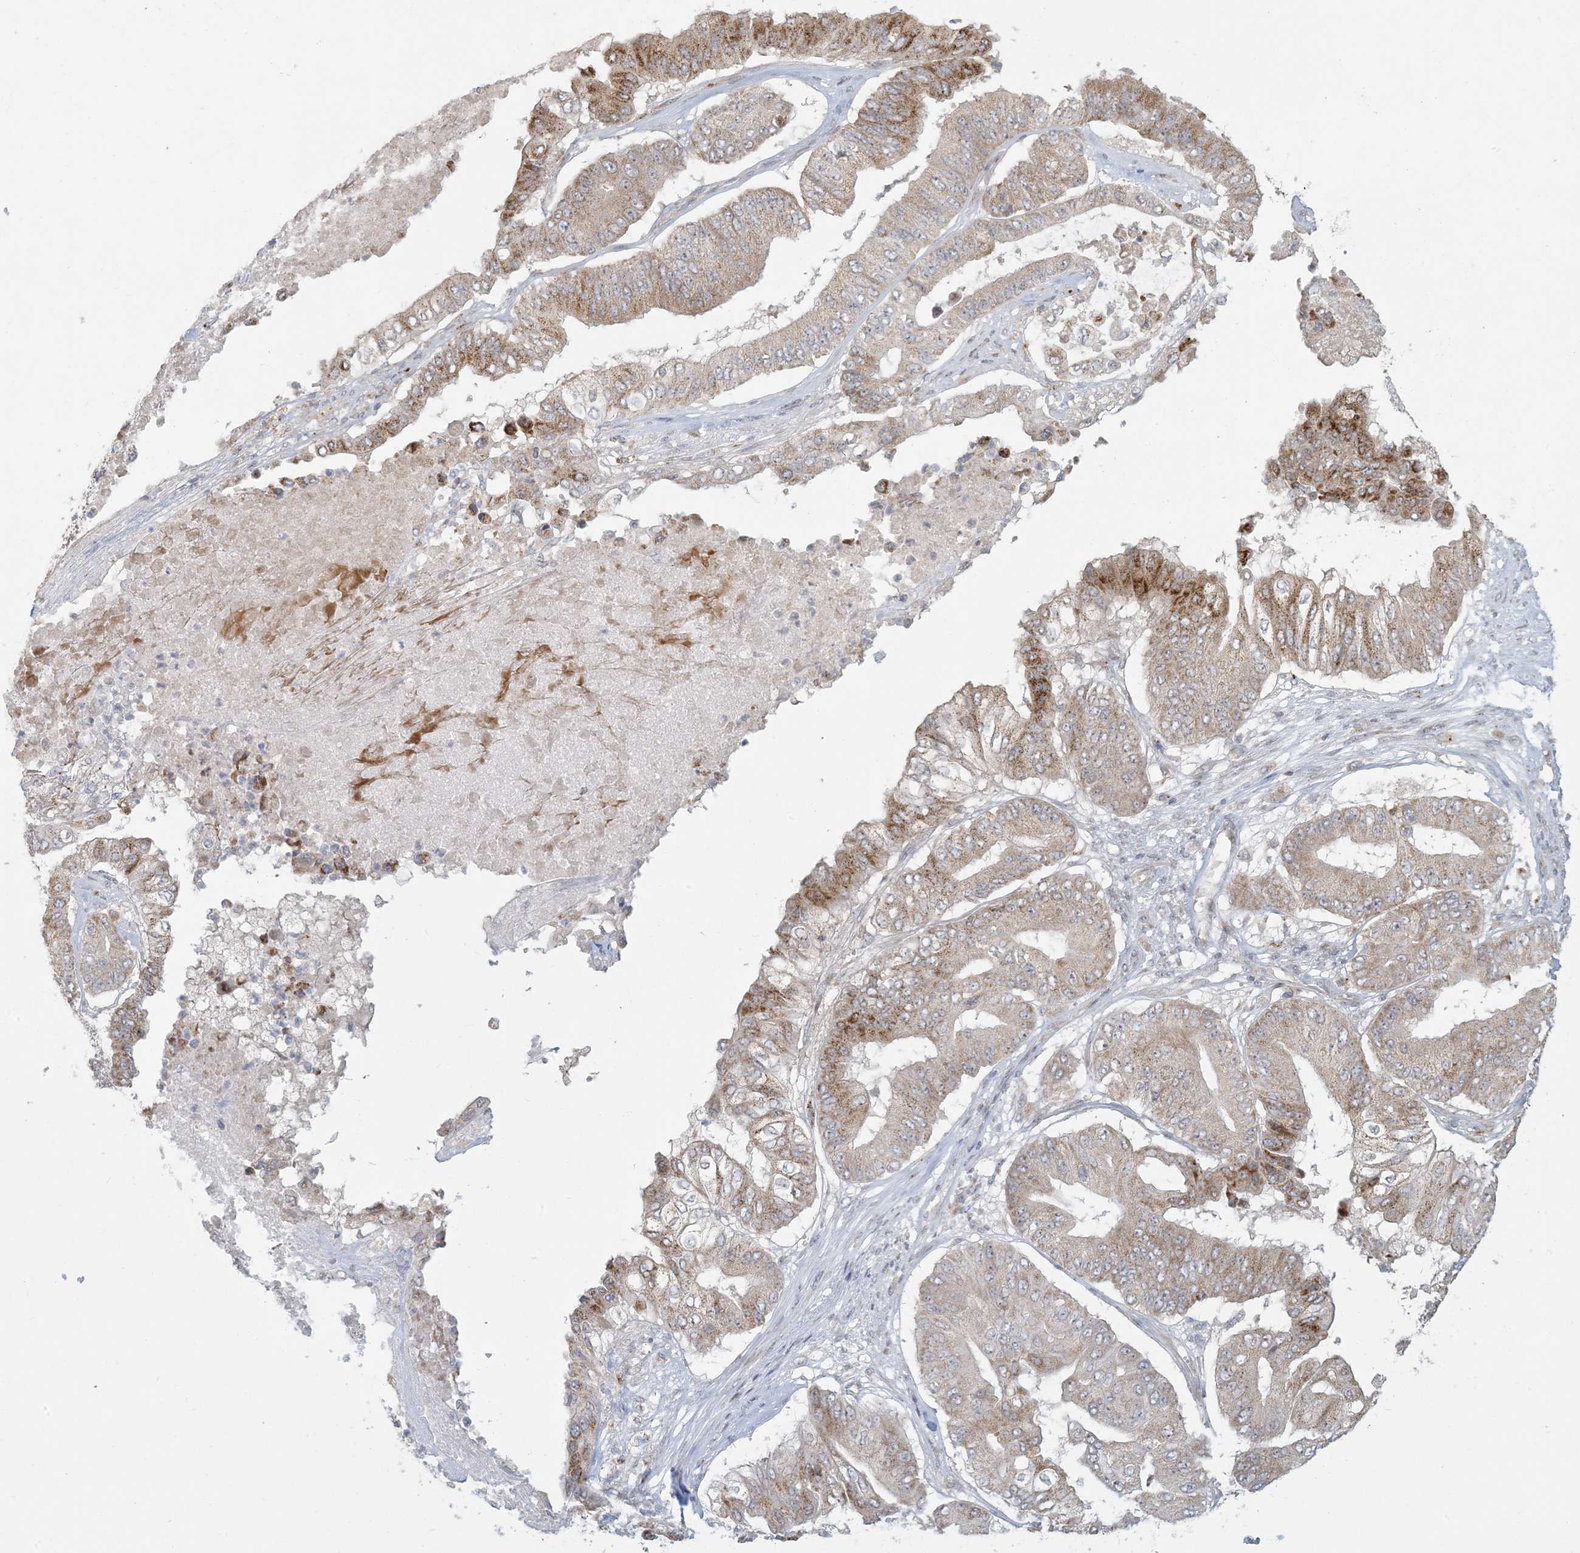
{"staining": {"intensity": "moderate", "quantity": ">75%", "location": "cytoplasmic/membranous"}, "tissue": "pancreatic cancer", "cell_type": "Tumor cells", "image_type": "cancer", "snomed": [{"axis": "morphology", "description": "Adenocarcinoma, NOS"}, {"axis": "topography", "description": "Pancreas"}], "caption": "Tumor cells demonstrate medium levels of moderate cytoplasmic/membranous expression in approximately >75% of cells in pancreatic adenocarcinoma.", "gene": "MCAT", "patient": {"sex": "female", "age": 77}}